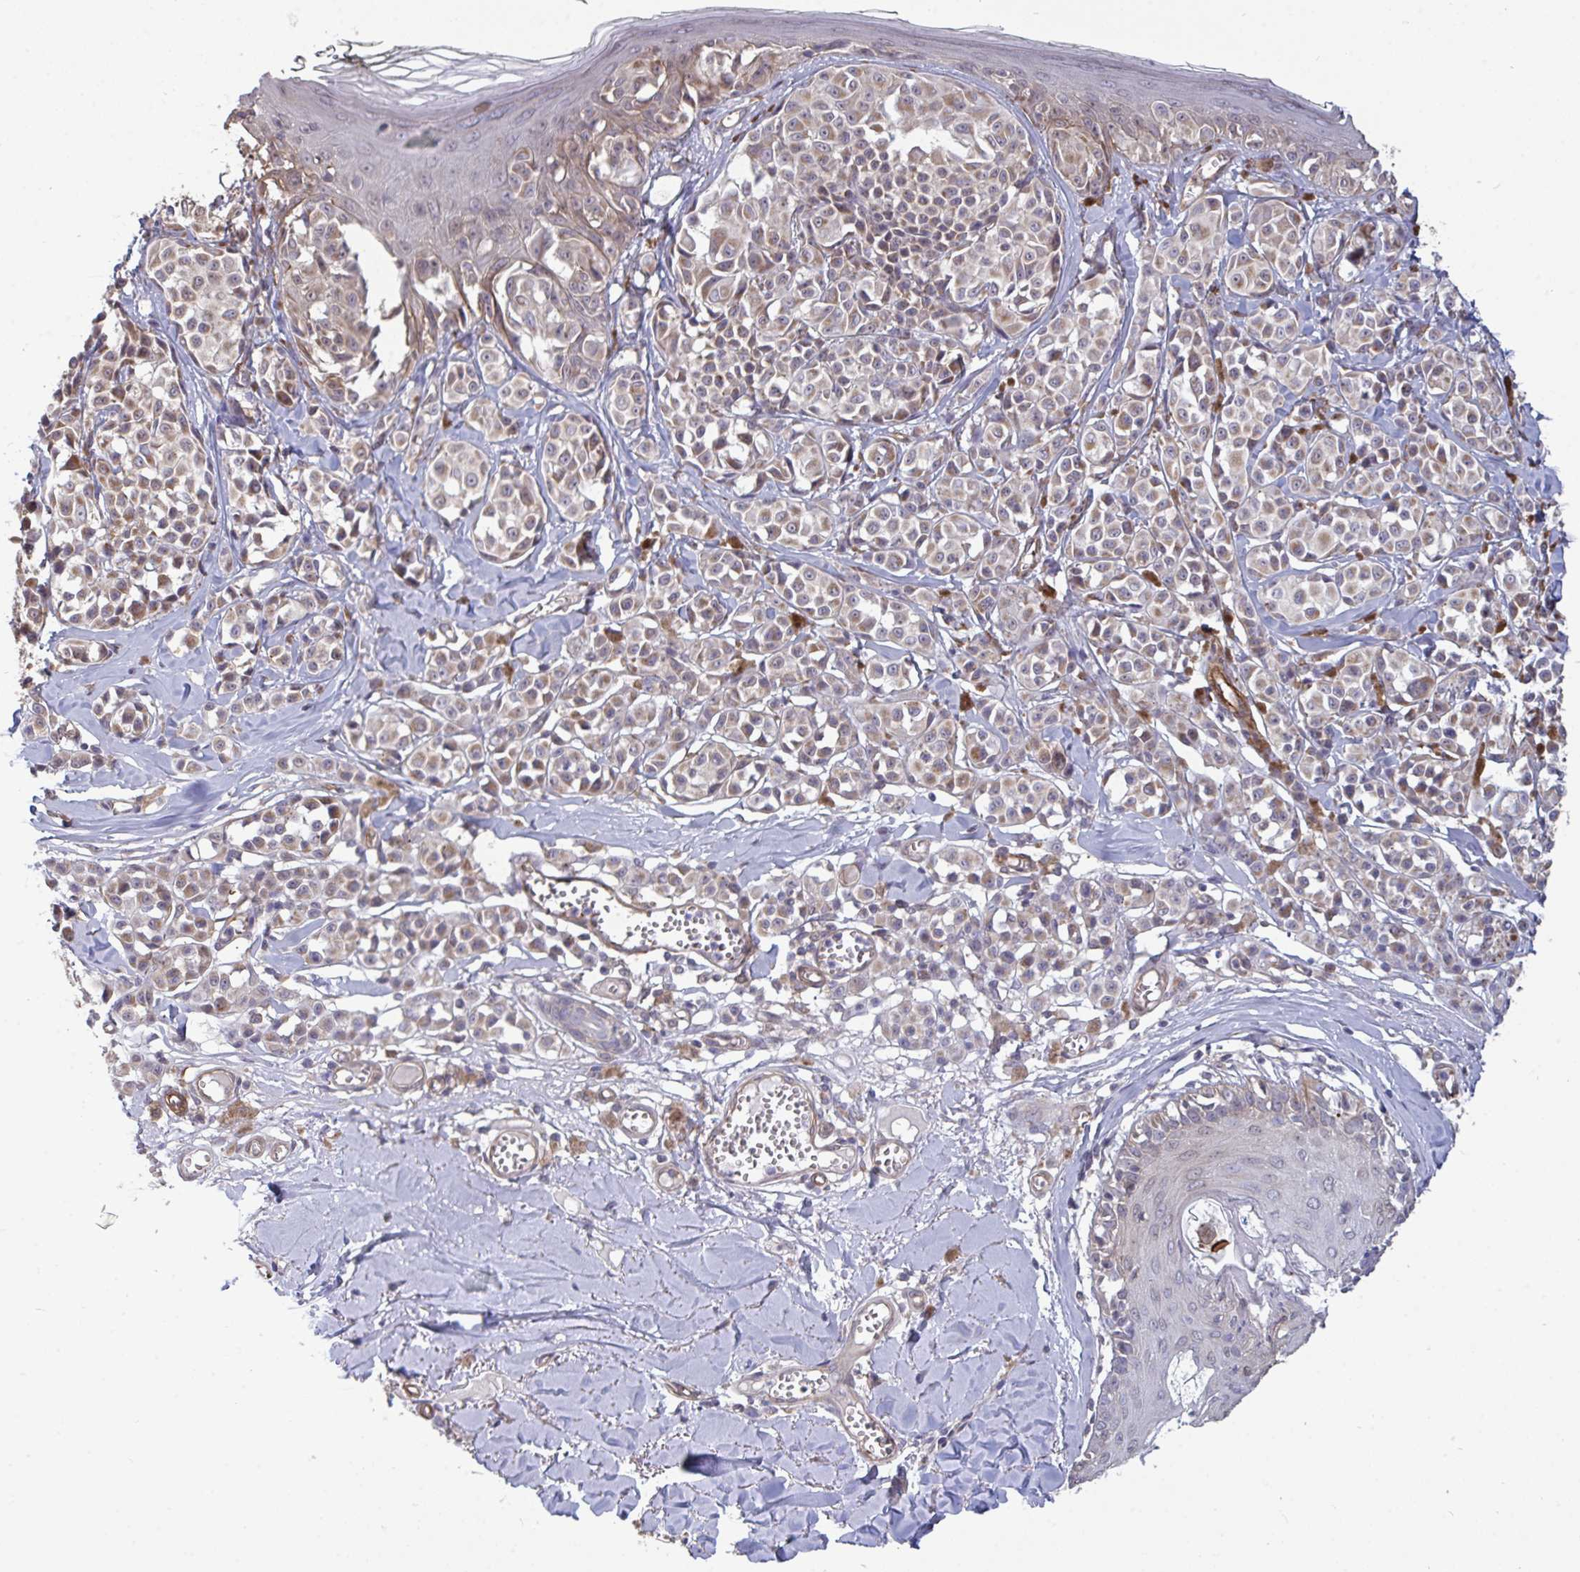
{"staining": {"intensity": "weak", "quantity": "<25%", "location": "cytoplasmic/membranous"}, "tissue": "melanoma", "cell_type": "Tumor cells", "image_type": "cancer", "snomed": [{"axis": "morphology", "description": "Malignant melanoma, NOS"}, {"axis": "topography", "description": "Skin"}], "caption": "IHC of melanoma reveals no staining in tumor cells.", "gene": "ISCU", "patient": {"sex": "female", "age": 43}}